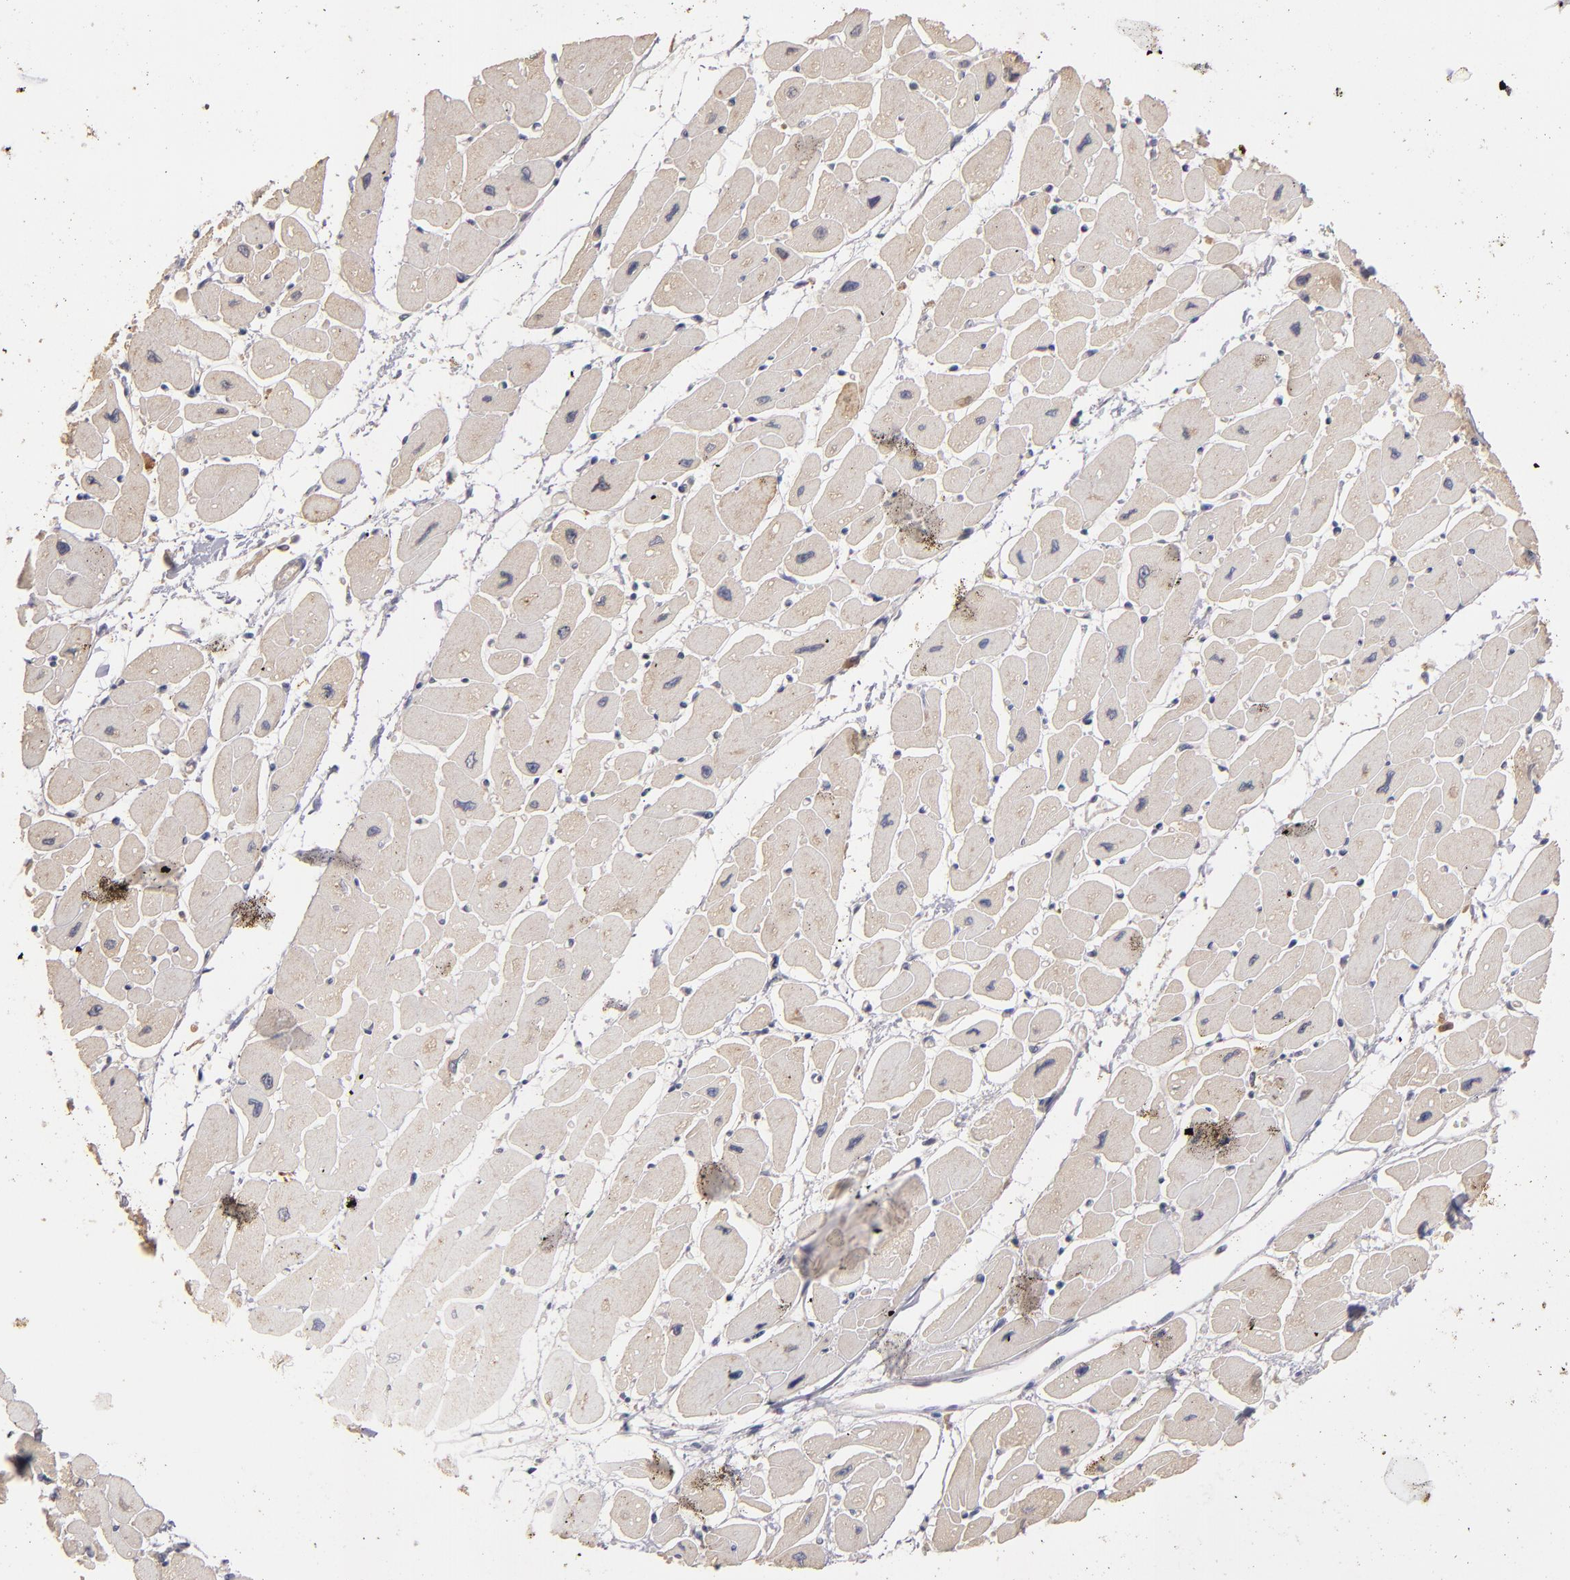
{"staining": {"intensity": "weak", "quantity": "25%-75%", "location": "cytoplasmic/membranous"}, "tissue": "heart muscle", "cell_type": "Cardiomyocytes", "image_type": "normal", "snomed": [{"axis": "morphology", "description": "Normal tissue, NOS"}, {"axis": "topography", "description": "Heart"}], "caption": "Heart muscle stained for a protein (brown) displays weak cytoplasmic/membranous positive positivity in approximately 25%-75% of cardiomyocytes.", "gene": "UPF3B", "patient": {"sex": "female", "age": 54}}